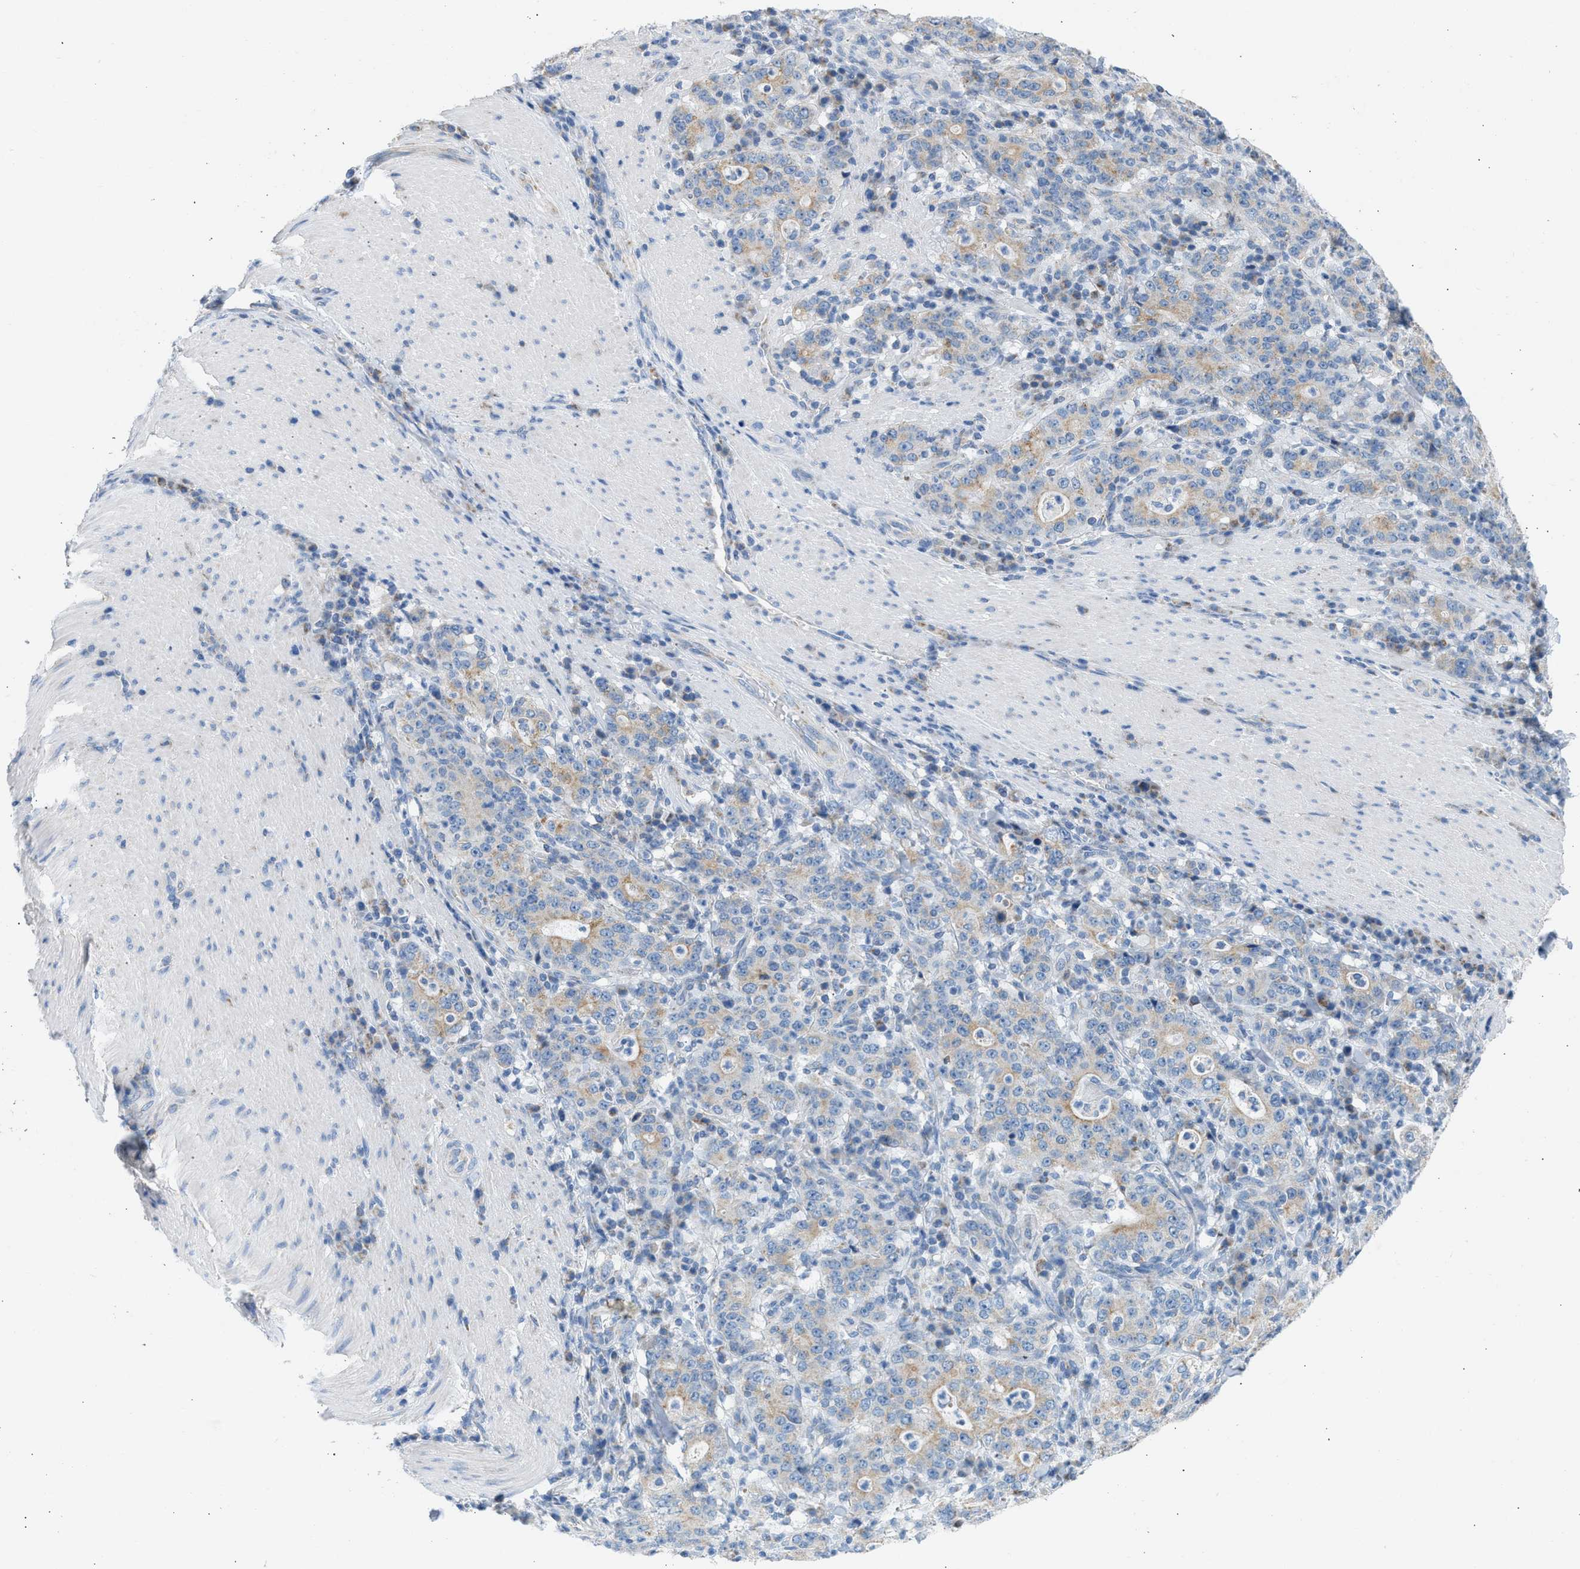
{"staining": {"intensity": "weak", "quantity": "<25%", "location": "cytoplasmic/membranous"}, "tissue": "stomach cancer", "cell_type": "Tumor cells", "image_type": "cancer", "snomed": [{"axis": "morphology", "description": "Normal tissue, NOS"}, {"axis": "morphology", "description": "Adenocarcinoma, NOS"}, {"axis": "topography", "description": "Stomach, upper"}, {"axis": "topography", "description": "Stomach"}], "caption": "Tumor cells are negative for brown protein staining in stomach adenocarcinoma. (Brightfield microscopy of DAB (3,3'-diaminobenzidine) immunohistochemistry (IHC) at high magnification).", "gene": "NDUFS8", "patient": {"sex": "male", "age": 59}}